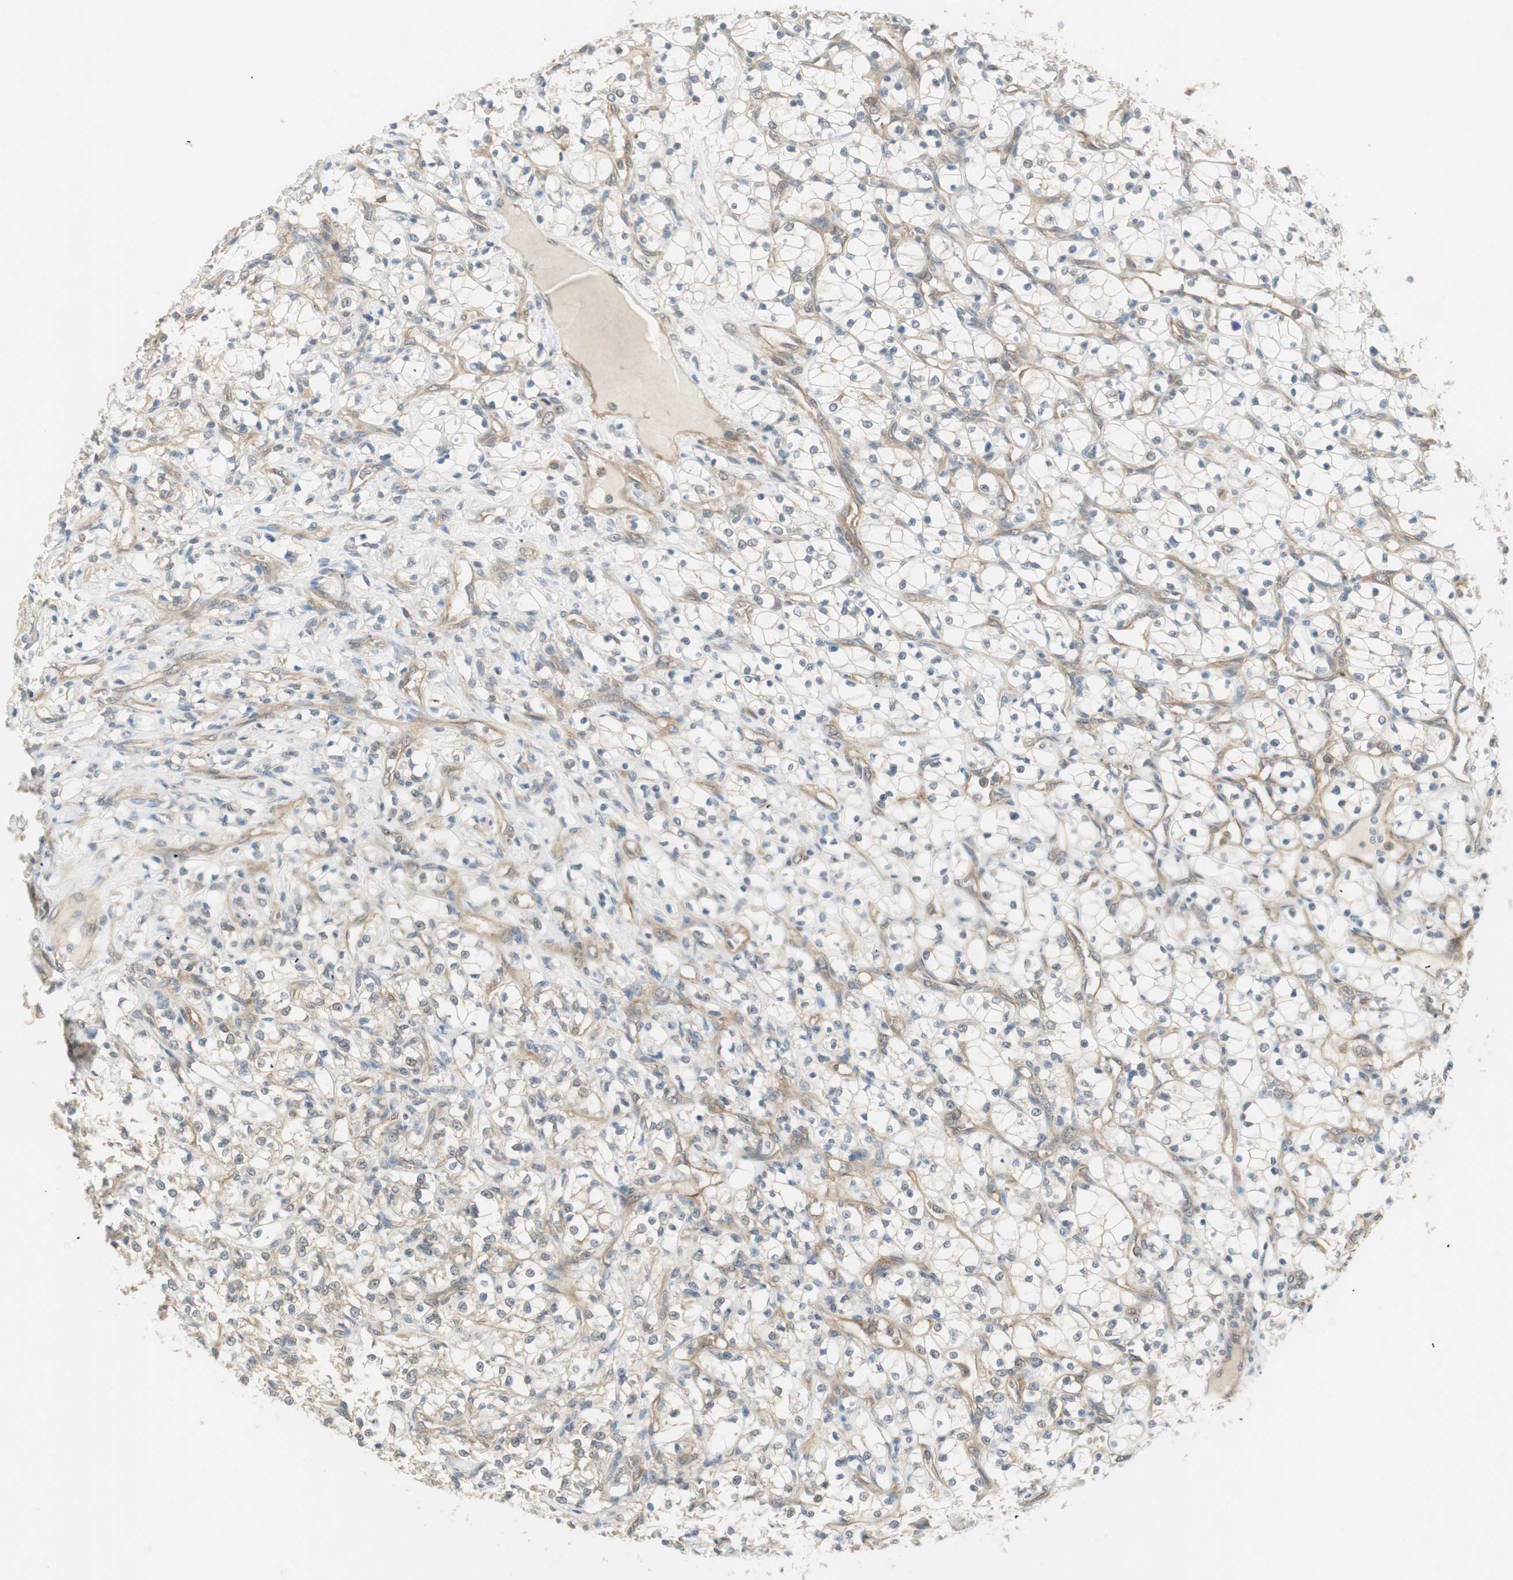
{"staining": {"intensity": "negative", "quantity": "none", "location": "none"}, "tissue": "renal cancer", "cell_type": "Tumor cells", "image_type": "cancer", "snomed": [{"axis": "morphology", "description": "Adenocarcinoma, NOS"}, {"axis": "topography", "description": "Kidney"}], "caption": "There is no significant positivity in tumor cells of adenocarcinoma (renal). (Immunohistochemistry (ihc), brightfield microscopy, high magnification).", "gene": "PSMD8", "patient": {"sex": "female", "age": 69}}